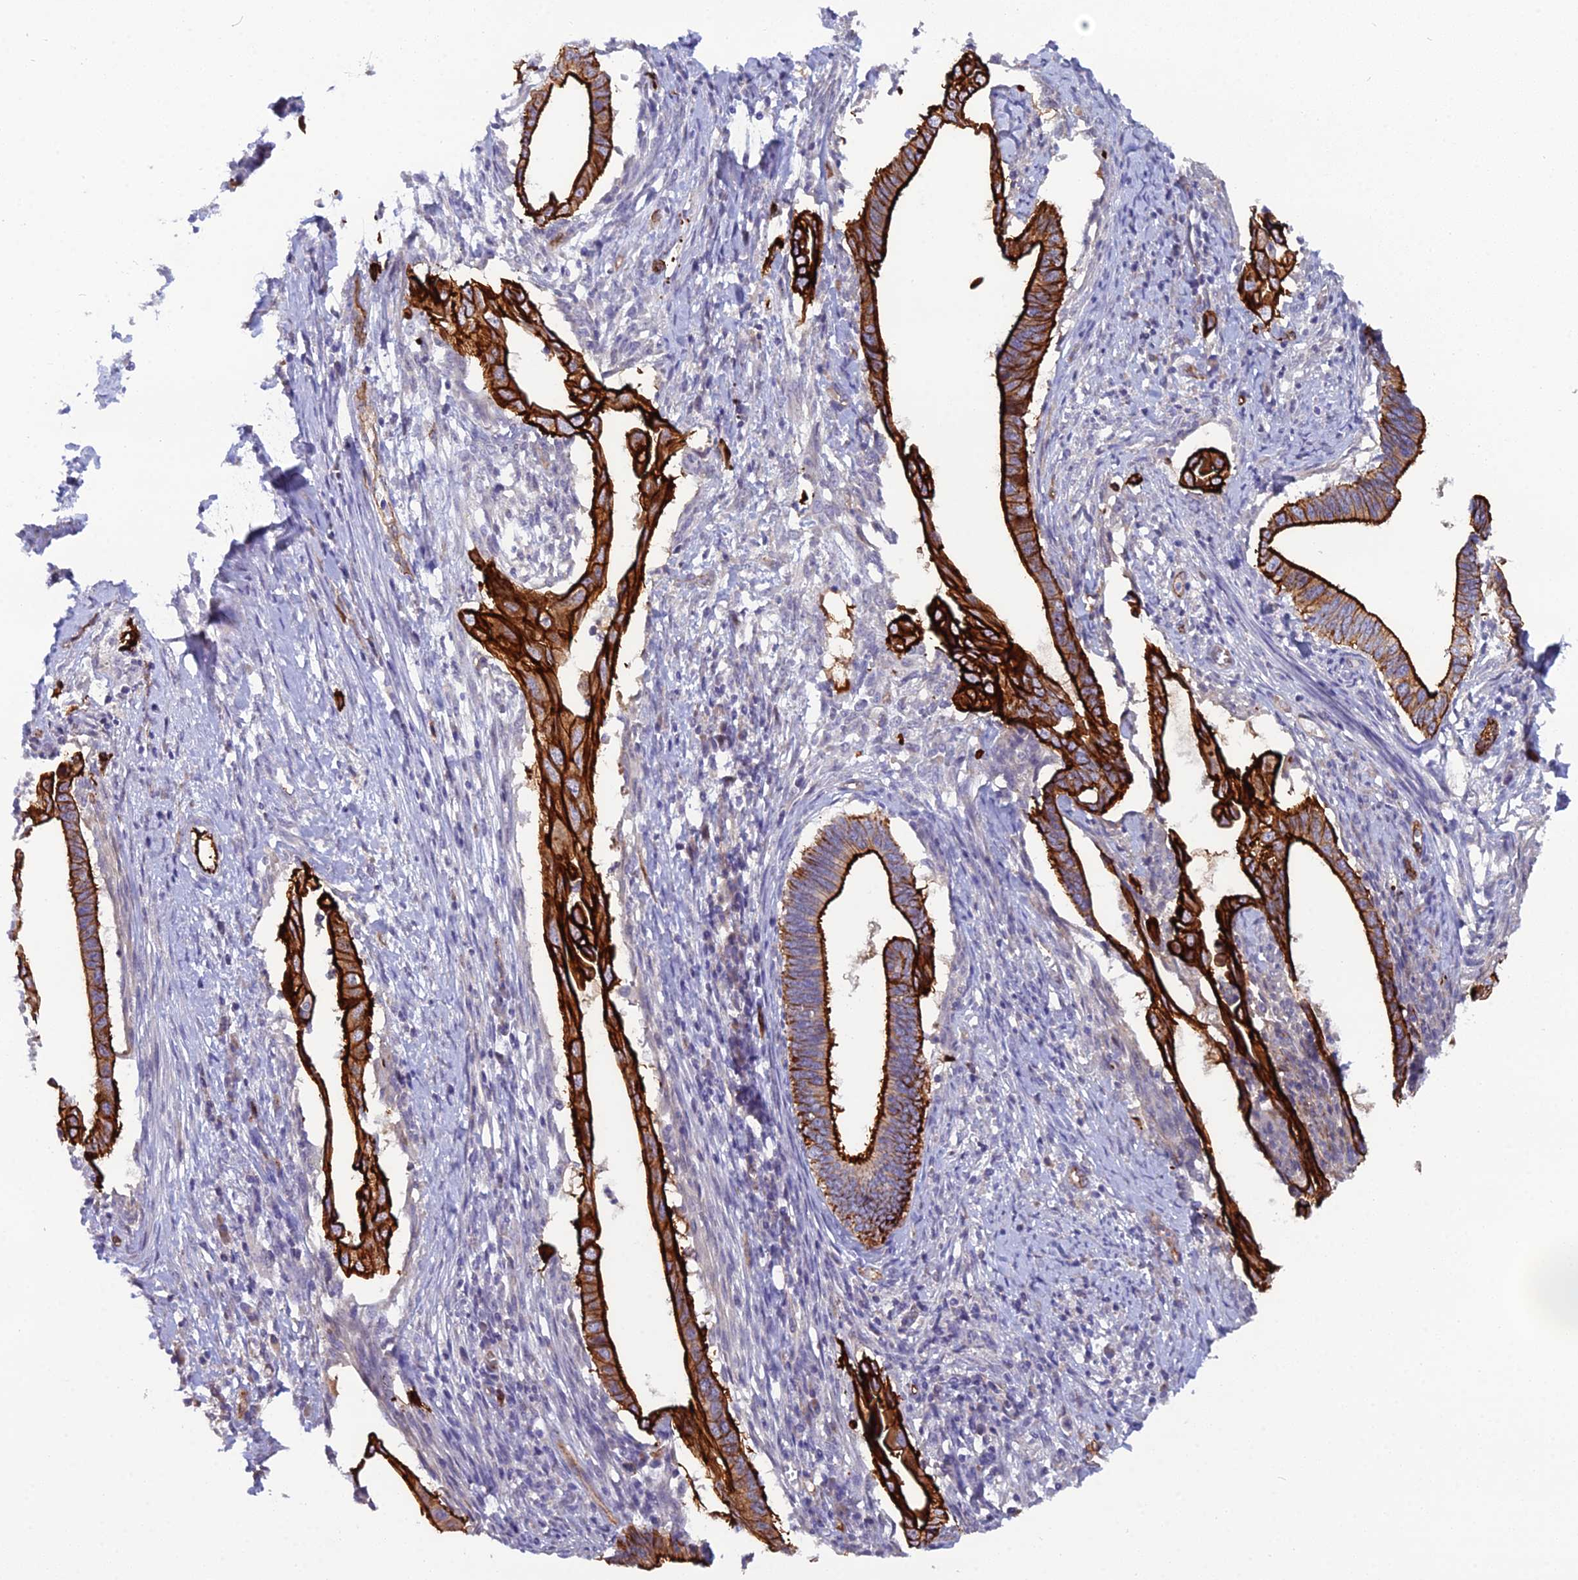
{"staining": {"intensity": "strong", "quantity": ">75%", "location": "cytoplasmic/membranous"}, "tissue": "cervical cancer", "cell_type": "Tumor cells", "image_type": "cancer", "snomed": [{"axis": "morphology", "description": "Adenocarcinoma, NOS"}, {"axis": "topography", "description": "Cervix"}], "caption": "A brown stain shows strong cytoplasmic/membranous positivity of a protein in cervical cancer (adenocarcinoma) tumor cells. Using DAB (brown) and hematoxylin (blue) stains, captured at high magnification using brightfield microscopy.", "gene": "CFAP47", "patient": {"sex": "female", "age": 42}}